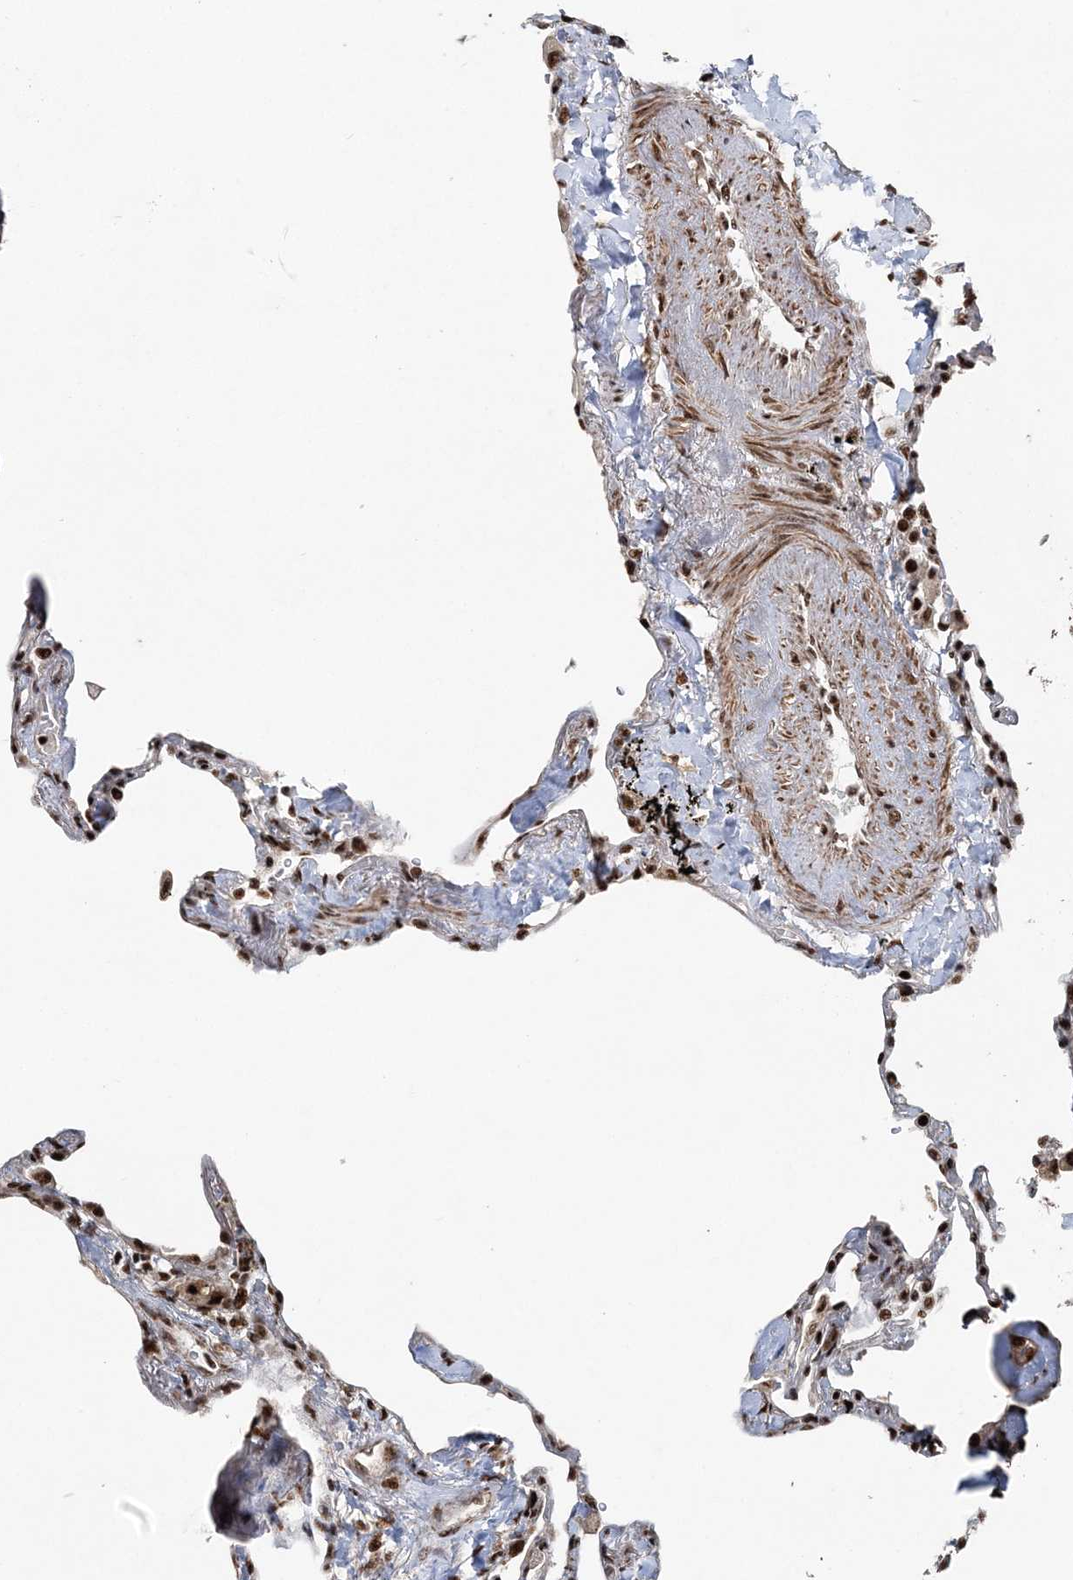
{"staining": {"intensity": "moderate", "quantity": ">75%", "location": "nuclear"}, "tissue": "lung", "cell_type": "Alveolar cells", "image_type": "normal", "snomed": [{"axis": "morphology", "description": "Normal tissue, NOS"}, {"axis": "topography", "description": "Lung"}], "caption": "A high-resolution image shows IHC staining of normal lung, which shows moderate nuclear positivity in about >75% of alveolar cells. (Stains: DAB in brown, nuclei in blue, Microscopy: brightfield microscopy at high magnification).", "gene": "EXOSC8", "patient": {"sex": "male", "age": 59}}